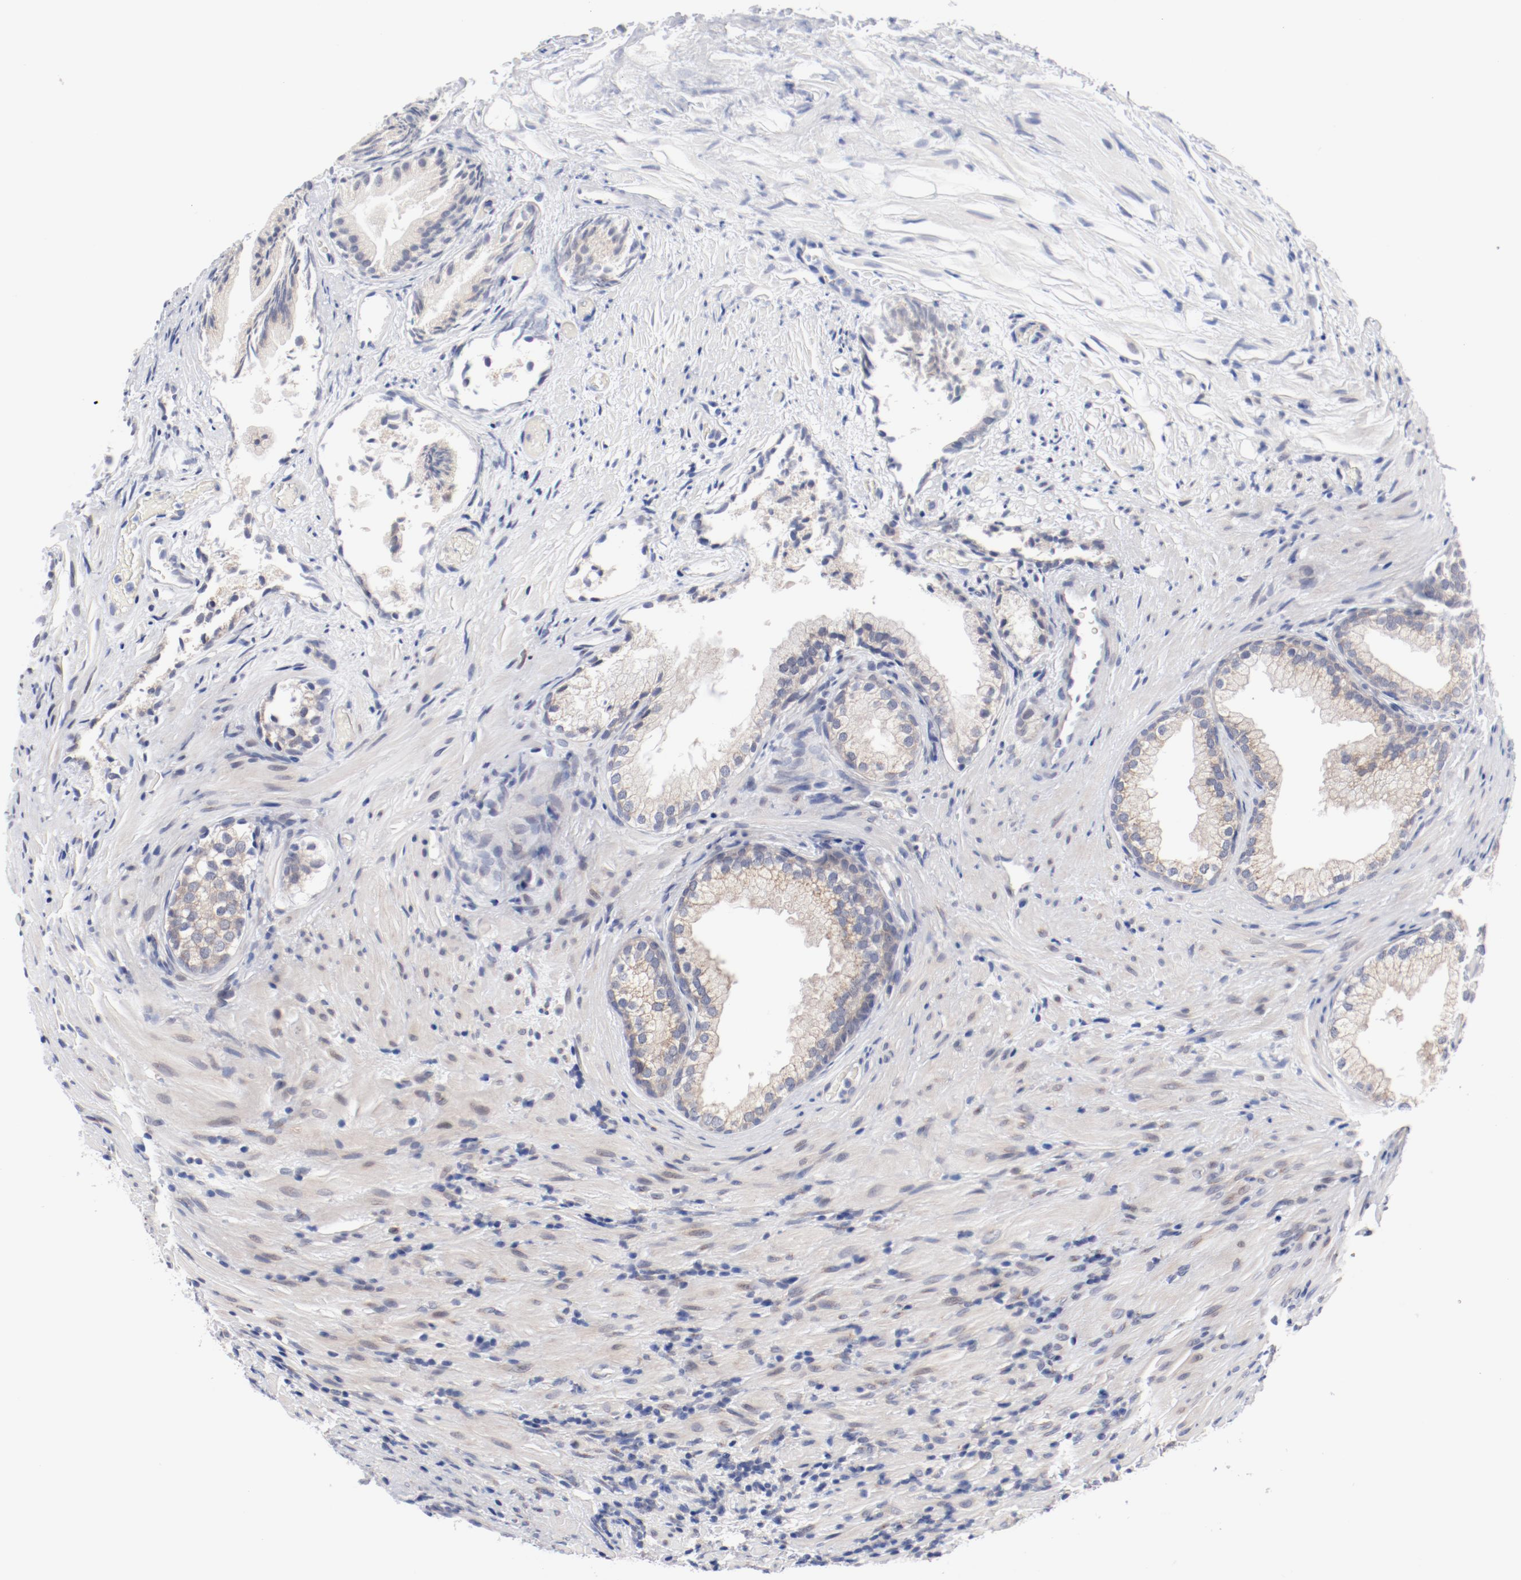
{"staining": {"intensity": "moderate", "quantity": ">75%", "location": "cytoplasmic/membranous"}, "tissue": "prostate", "cell_type": "Glandular cells", "image_type": "normal", "snomed": [{"axis": "morphology", "description": "Normal tissue, NOS"}, {"axis": "topography", "description": "Prostate"}], "caption": "An immunohistochemistry photomicrograph of normal tissue is shown. Protein staining in brown shows moderate cytoplasmic/membranous positivity in prostate within glandular cells.", "gene": "GPR143", "patient": {"sex": "male", "age": 76}}